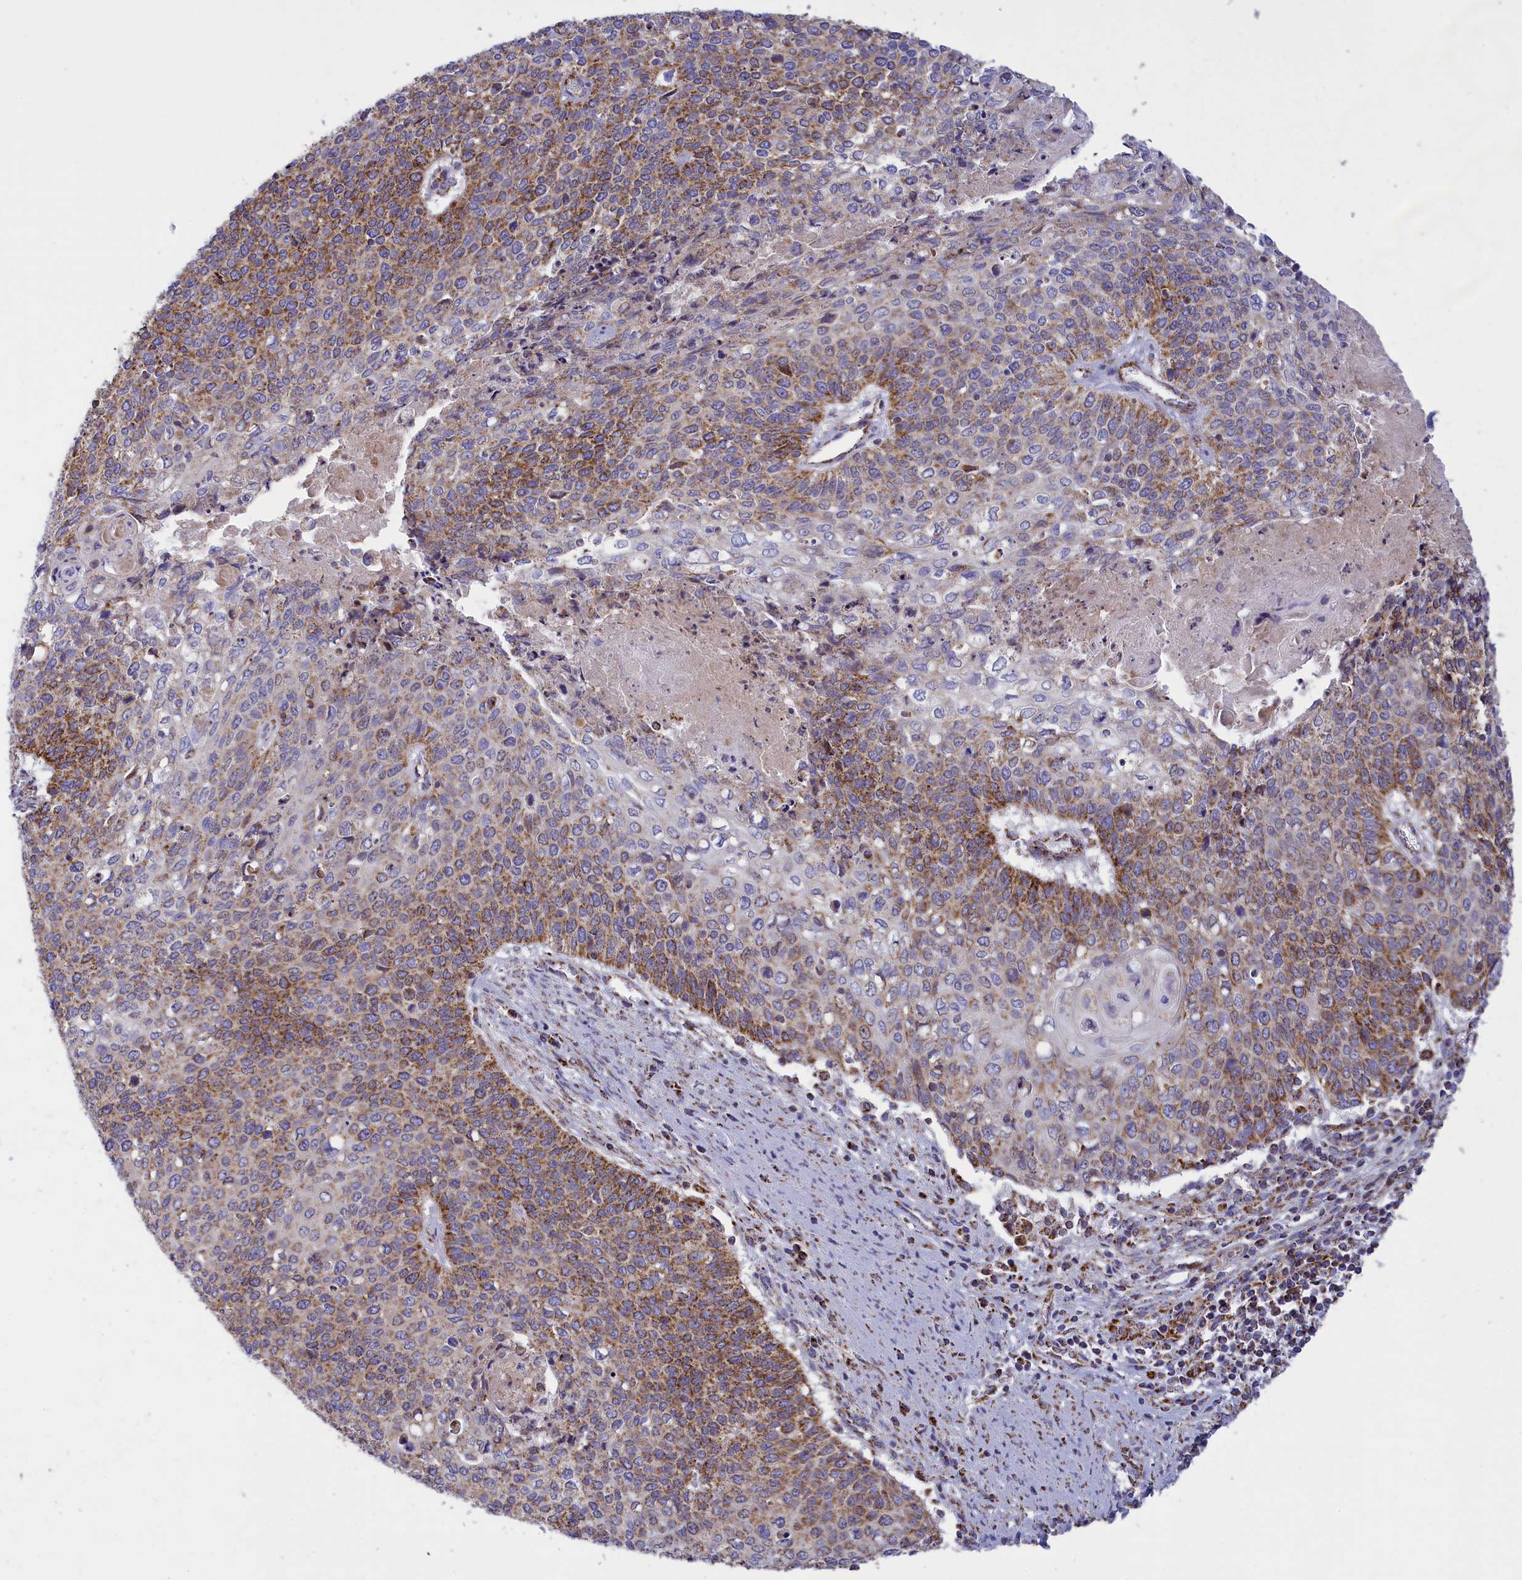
{"staining": {"intensity": "strong", "quantity": "25%-75%", "location": "cytoplasmic/membranous"}, "tissue": "cervical cancer", "cell_type": "Tumor cells", "image_type": "cancer", "snomed": [{"axis": "morphology", "description": "Squamous cell carcinoma, NOS"}, {"axis": "topography", "description": "Cervix"}], "caption": "Squamous cell carcinoma (cervical) tissue shows strong cytoplasmic/membranous positivity in approximately 25%-75% of tumor cells The staining is performed using DAB (3,3'-diaminobenzidine) brown chromogen to label protein expression. The nuclei are counter-stained blue using hematoxylin.", "gene": "ISOC2", "patient": {"sex": "female", "age": 39}}